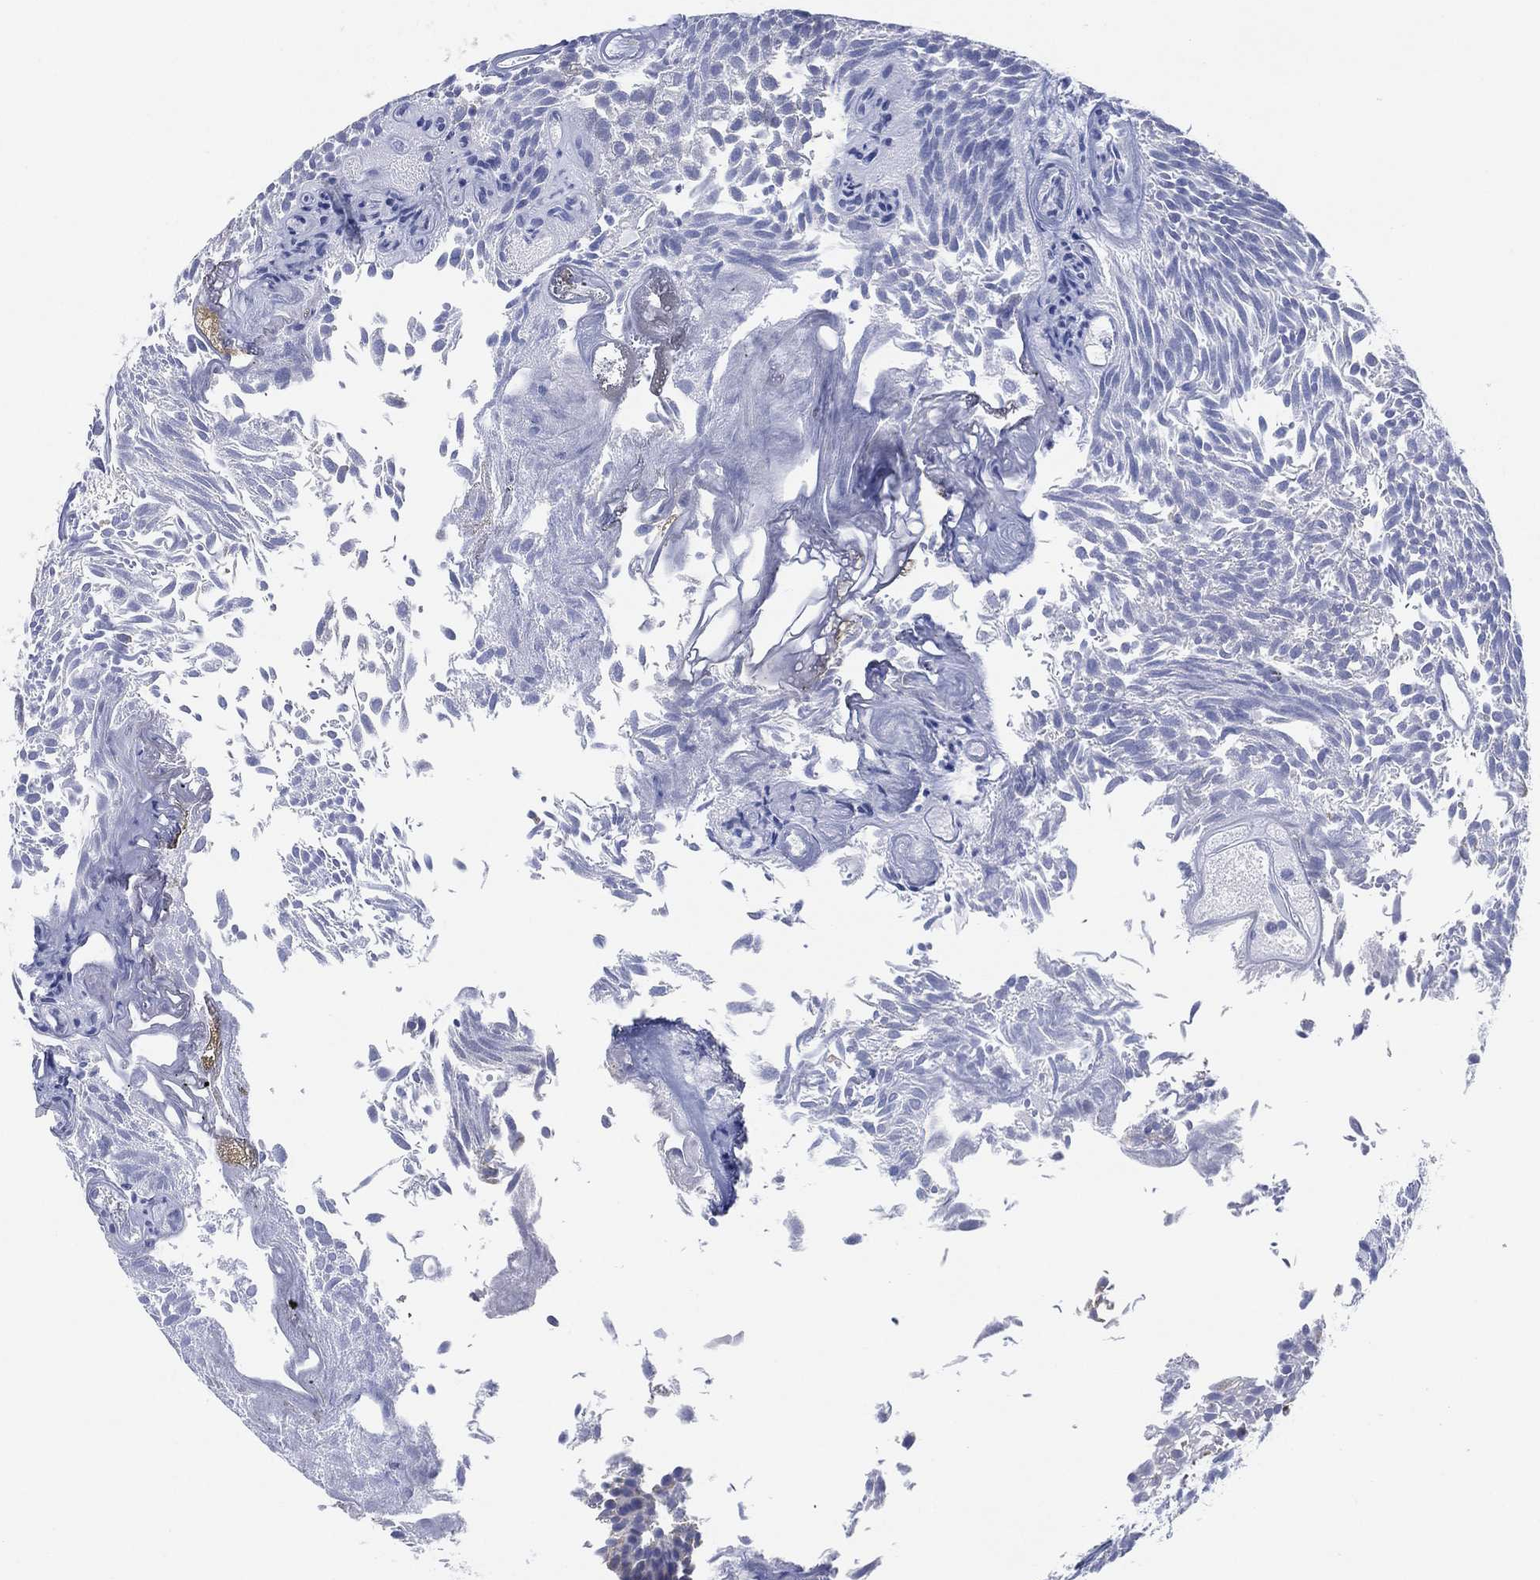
{"staining": {"intensity": "negative", "quantity": "none", "location": "none"}, "tissue": "urothelial cancer", "cell_type": "Tumor cells", "image_type": "cancer", "snomed": [{"axis": "morphology", "description": "Urothelial carcinoma, Low grade"}, {"axis": "topography", "description": "Urinary bladder"}], "caption": "This is a histopathology image of immunohistochemistry staining of urothelial cancer, which shows no staining in tumor cells.", "gene": "CFTR", "patient": {"sex": "male", "age": 52}}